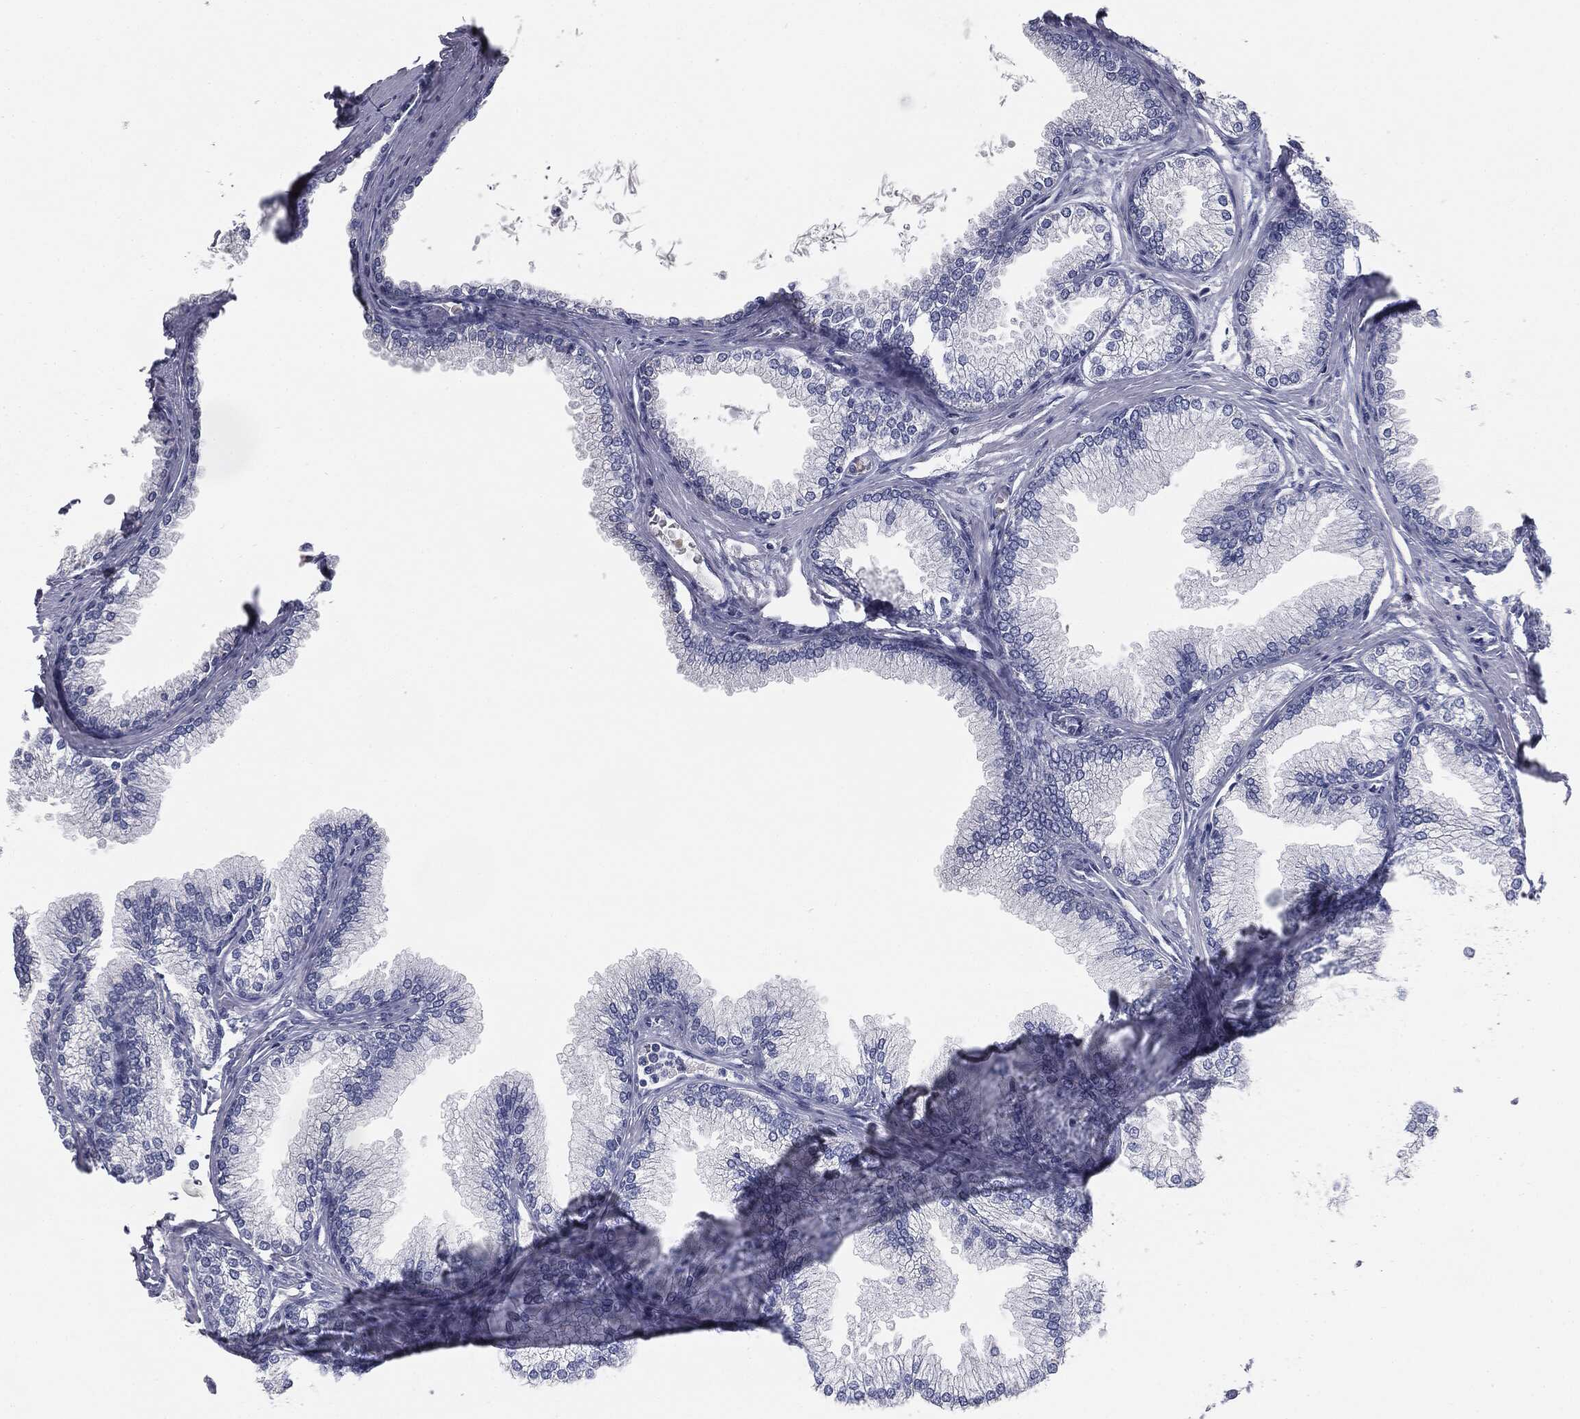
{"staining": {"intensity": "negative", "quantity": "none", "location": "none"}, "tissue": "prostate", "cell_type": "Glandular cells", "image_type": "normal", "snomed": [{"axis": "morphology", "description": "Normal tissue, NOS"}, {"axis": "topography", "description": "Prostate"}], "caption": "Immunohistochemistry (IHC) histopathology image of normal prostate: human prostate stained with DAB (3,3'-diaminobenzidine) exhibits no significant protein expression in glandular cells.", "gene": "TPO", "patient": {"sex": "male", "age": 72}}